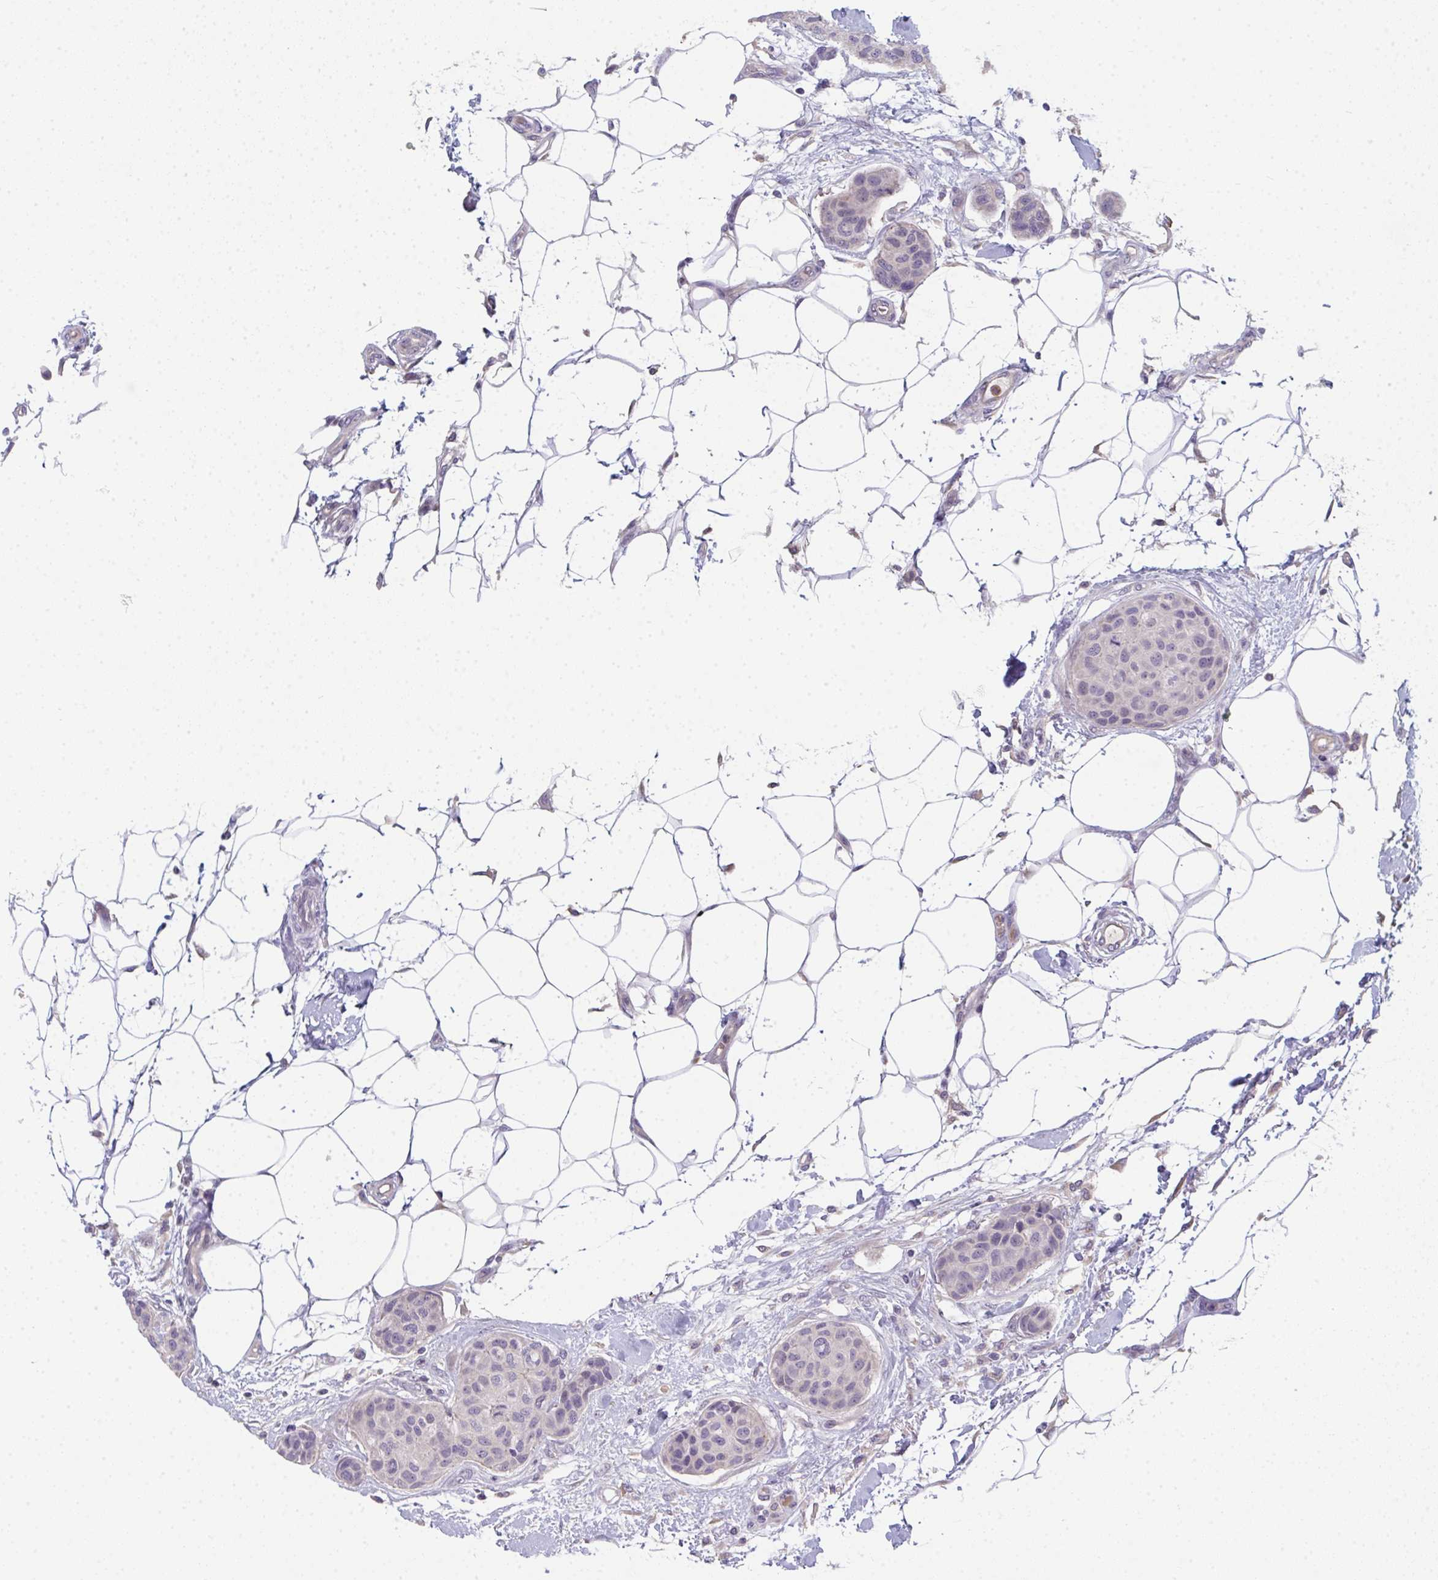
{"staining": {"intensity": "negative", "quantity": "none", "location": "none"}, "tissue": "breast cancer", "cell_type": "Tumor cells", "image_type": "cancer", "snomed": [{"axis": "morphology", "description": "Duct carcinoma"}, {"axis": "topography", "description": "Breast"}, {"axis": "topography", "description": "Lymph node"}], "caption": "Immunohistochemistry (IHC) of human breast cancer (infiltrating ductal carcinoma) exhibits no positivity in tumor cells.", "gene": "RIOK1", "patient": {"sex": "female", "age": 80}}